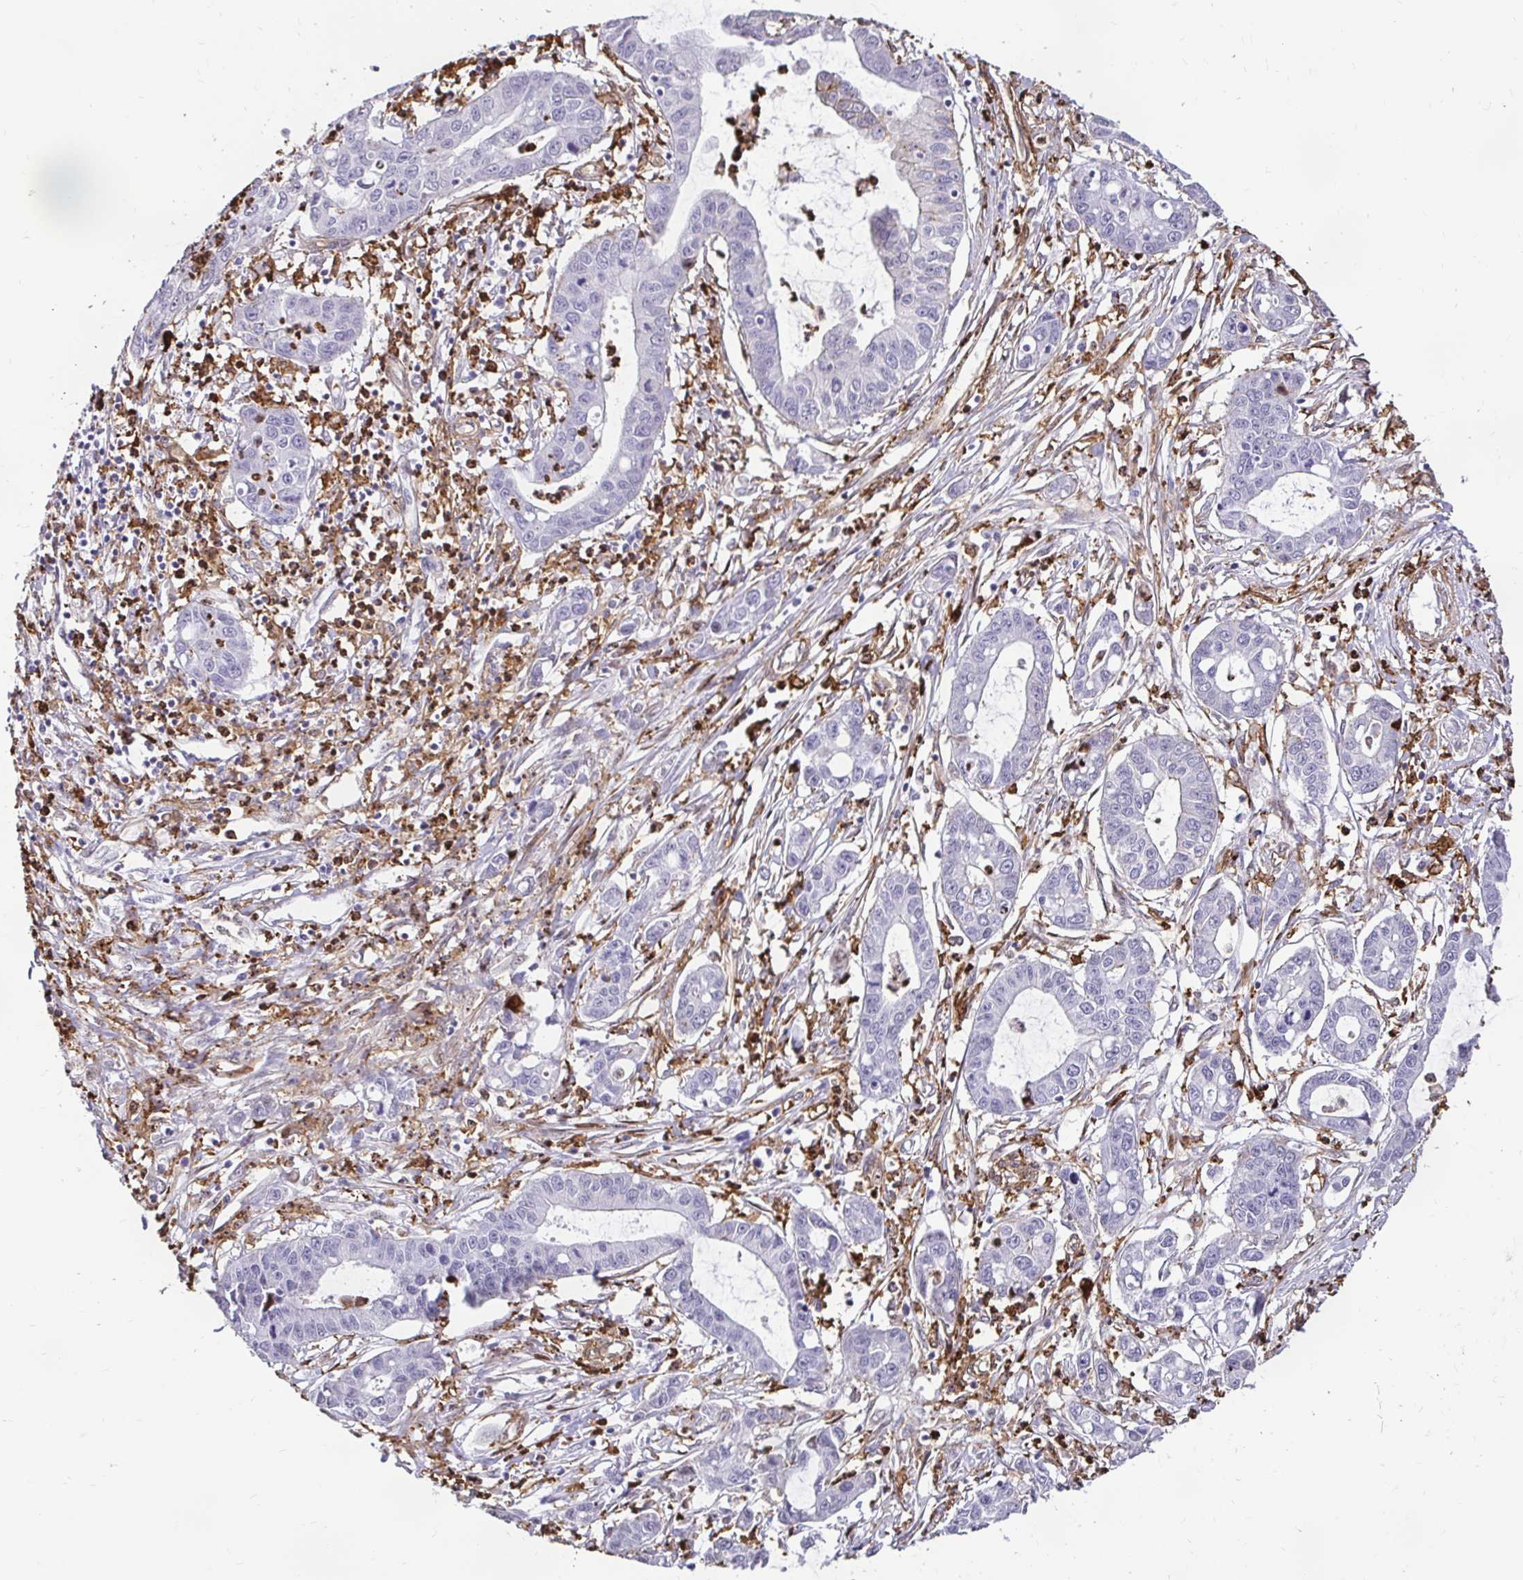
{"staining": {"intensity": "negative", "quantity": "none", "location": "none"}, "tissue": "liver cancer", "cell_type": "Tumor cells", "image_type": "cancer", "snomed": [{"axis": "morphology", "description": "Cholangiocarcinoma"}, {"axis": "topography", "description": "Liver"}], "caption": "The immunohistochemistry image has no significant positivity in tumor cells of cholangiocarcinoma (liver) tissue. (Stains: DAB immunohistochemistry with hematoxylin counter stain, Microscopy: brightfield microscopy at high magnification).", "gene": "GSN", "patient": {"sex": "male", "age": 58}}